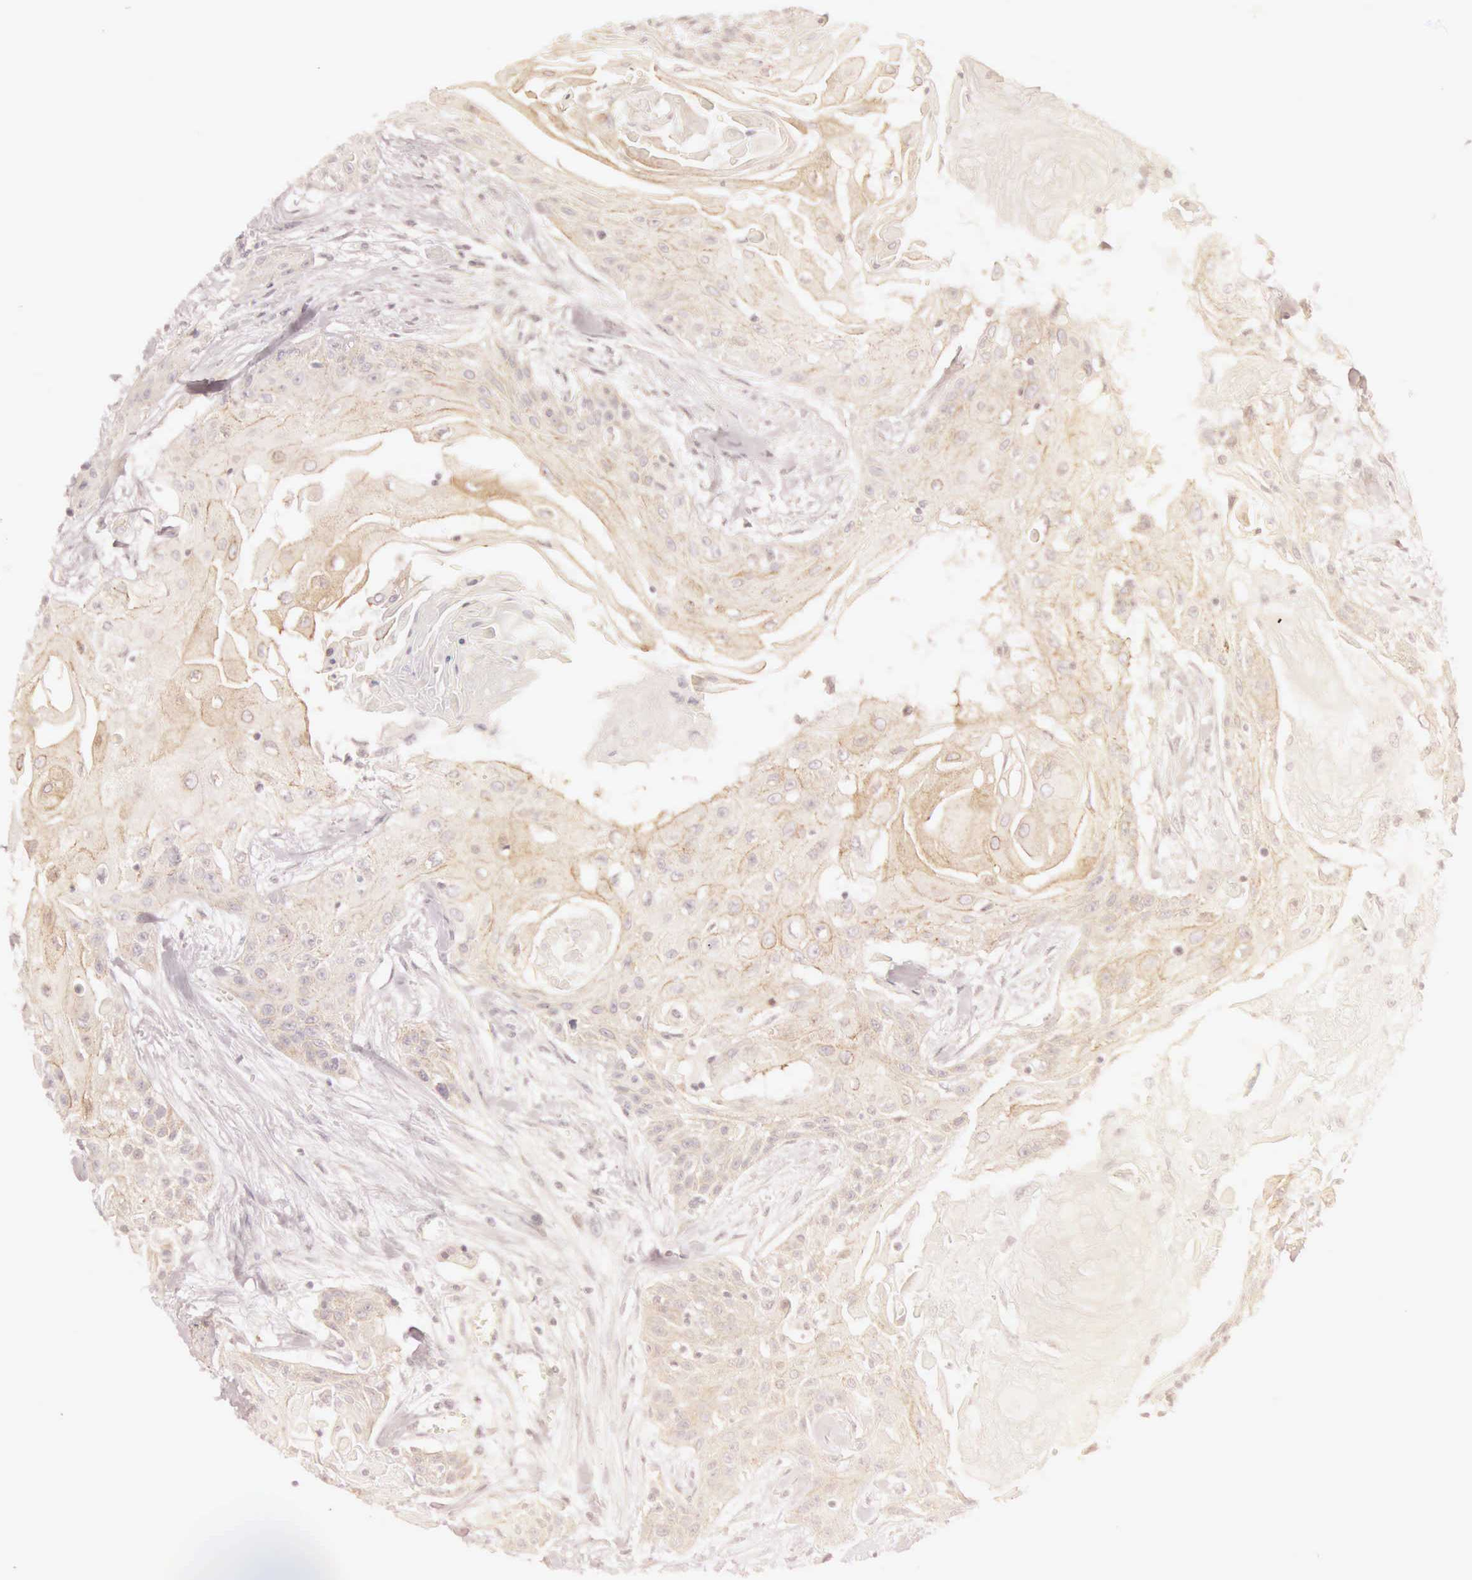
{"staining": {"intensity": "moderate", "quantity": ">75%", "location": "cytoplasmic/membranous"}, "tissue": "head and neck cancer", "cell_type": "Tumor cells", "image_type": "cancer", "snomed": [{"axis": "morphology", "description": "Squamous cell carcinoma, NOS"}, {"axis": "morphology", "description": "Squamous cell carcinoma, metastatic, NOS"}, {"axis": "topography", "description": "Lymph node"}, {"axis": "topography", "description": "Salivary gland"}, {"axis": "topography", "description": "Head-Neck"}], "caption": "Tumor cells demonstrate medium levels of moderate cytoplasmic/membranous staining in approximately >75% of cells in head and neck cancer.", "gene": "CEP170B", "patient": {"sex": "female", "age": 74}}